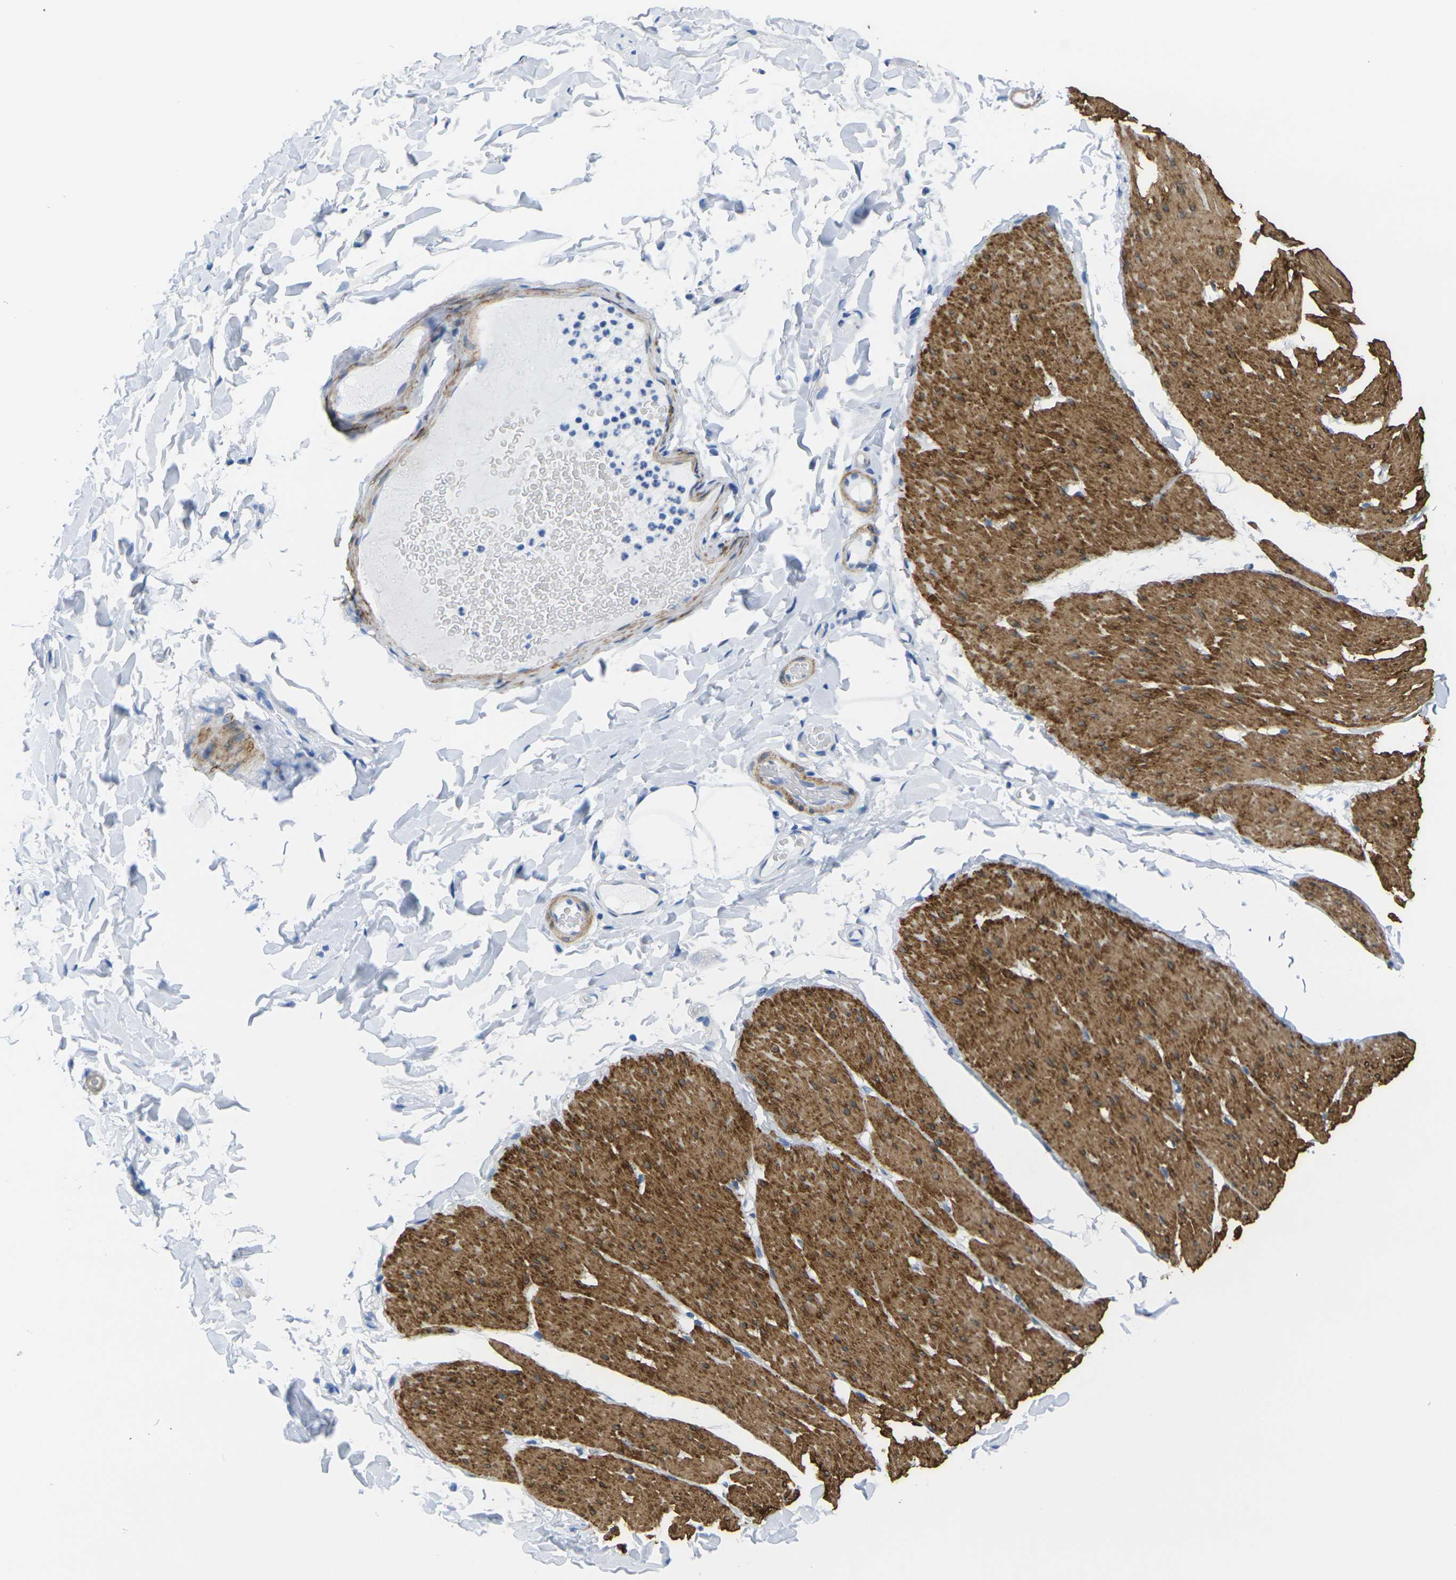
{"staining": {"intensity": "strong", "quantity": ">75%", "location": "cytoplasmic/membranous"}, "tissue": "smooth muscle", "cell_type": "Smooth muscle cells", "image_type": "normal", "snomed": [{"axis": "morphology", "description": "Normal tissue, NOS"}, {"axis": "topography", "description": "Smooth muscle"}, {"axis": "topography", "description": "Colon"}], "caption": "Protein staining displays strong cytoplasmic/membranous staining in approximately >75% of smooth muscle cells in benign smooth muscle.", "gene": "CNN1", "patient": {"sex": "male", "age": 67}}